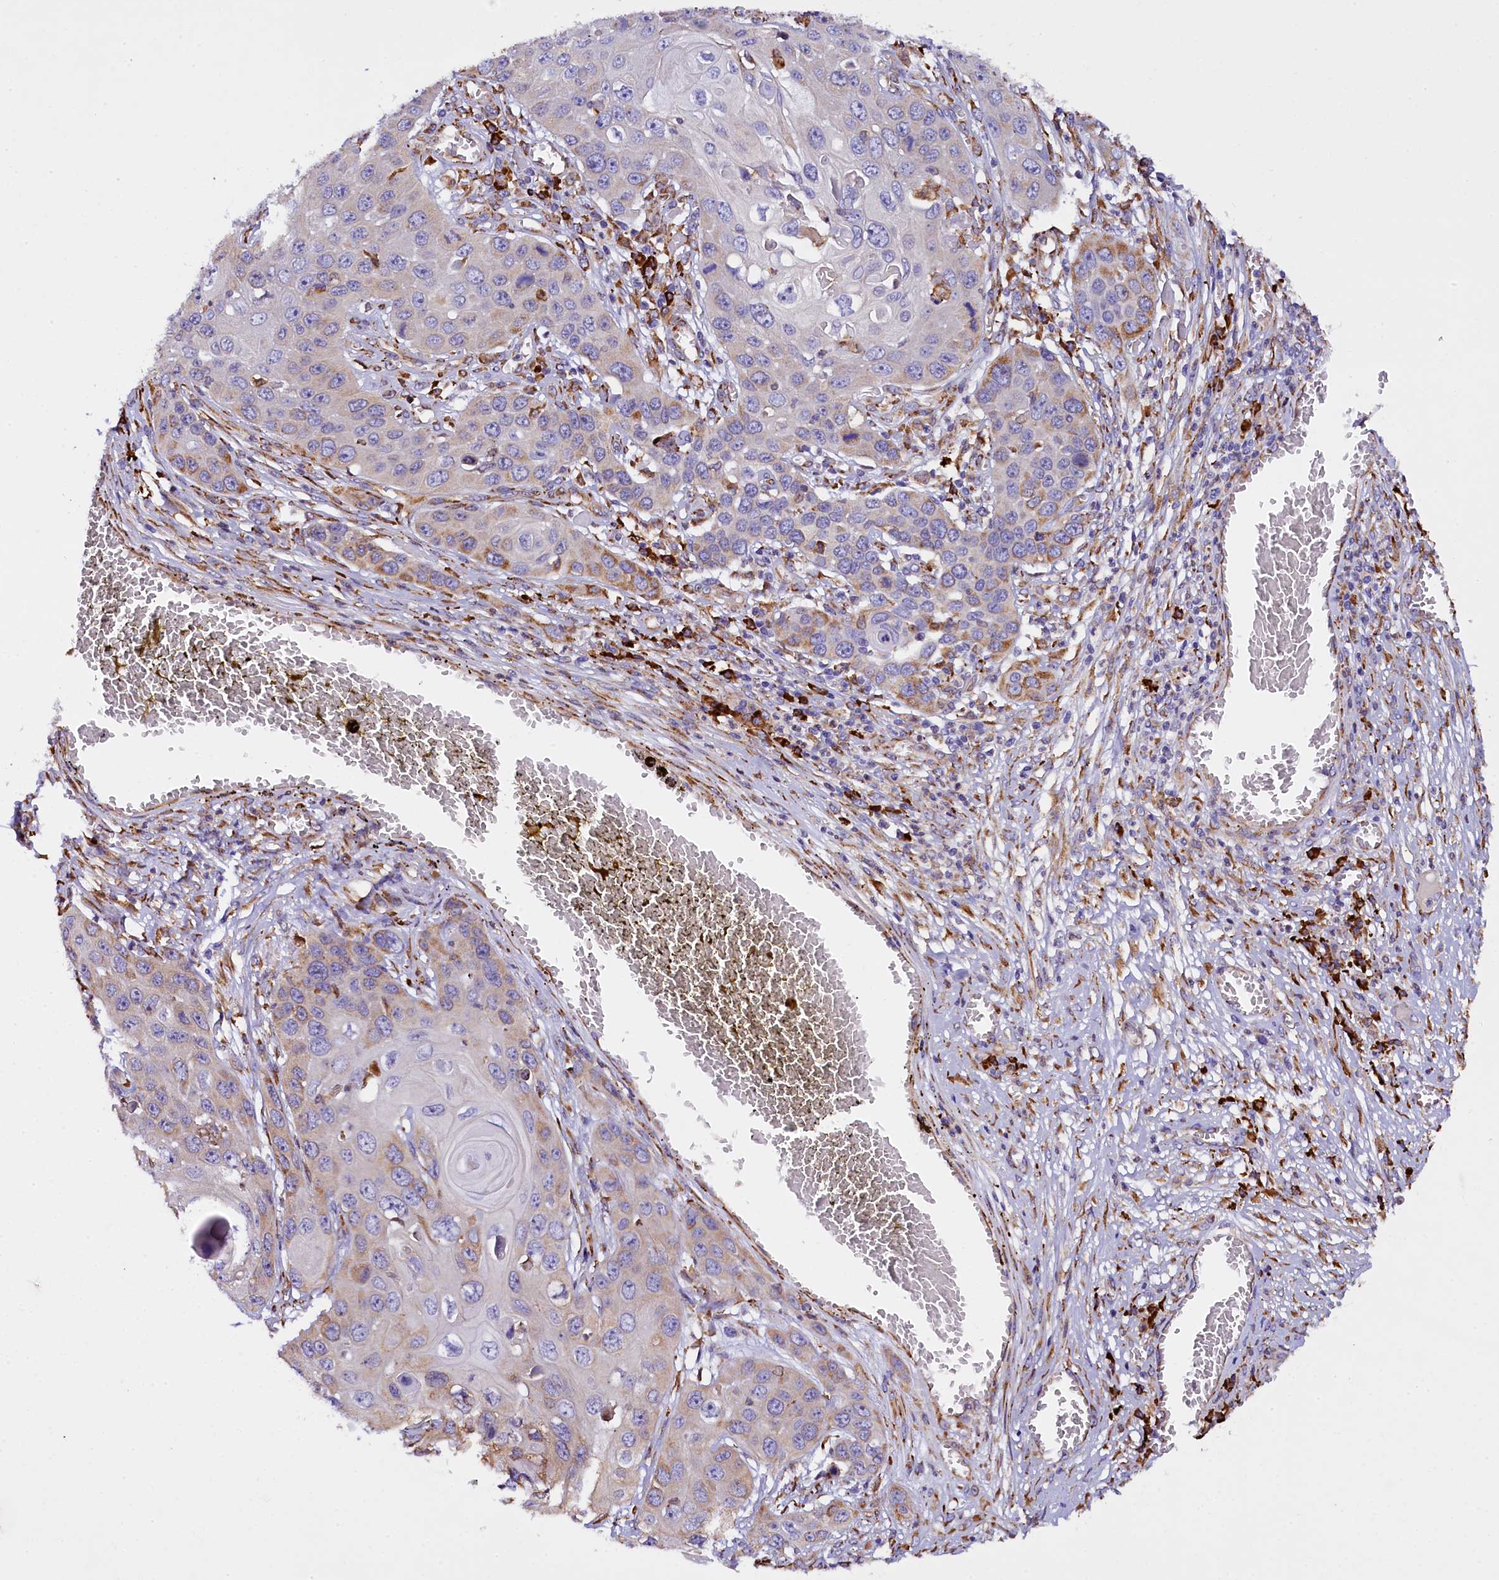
{"staining": {"intensity": "weak", "quantity": "<25%", "location": "cytoplasmic/membranous"}, "tissue": "skin cancer", "cell_type": "Tumor cells", "image_type": "cancer", "snomed": [{"axis": "morphology", "description": "Squamous cell carcinoma, NOS"}, {"axis": "topography", "description": "Skin"}], "caption": "Immunohistochemistry photomicrograph of neoplastic tissue: skin cancer stained with DAB (3,3'-diaminobenzidine) reveals no significant protein expression in tumor cells.", "gene": "CAPS2", "patient": {"sex": "male", "age": 55}}